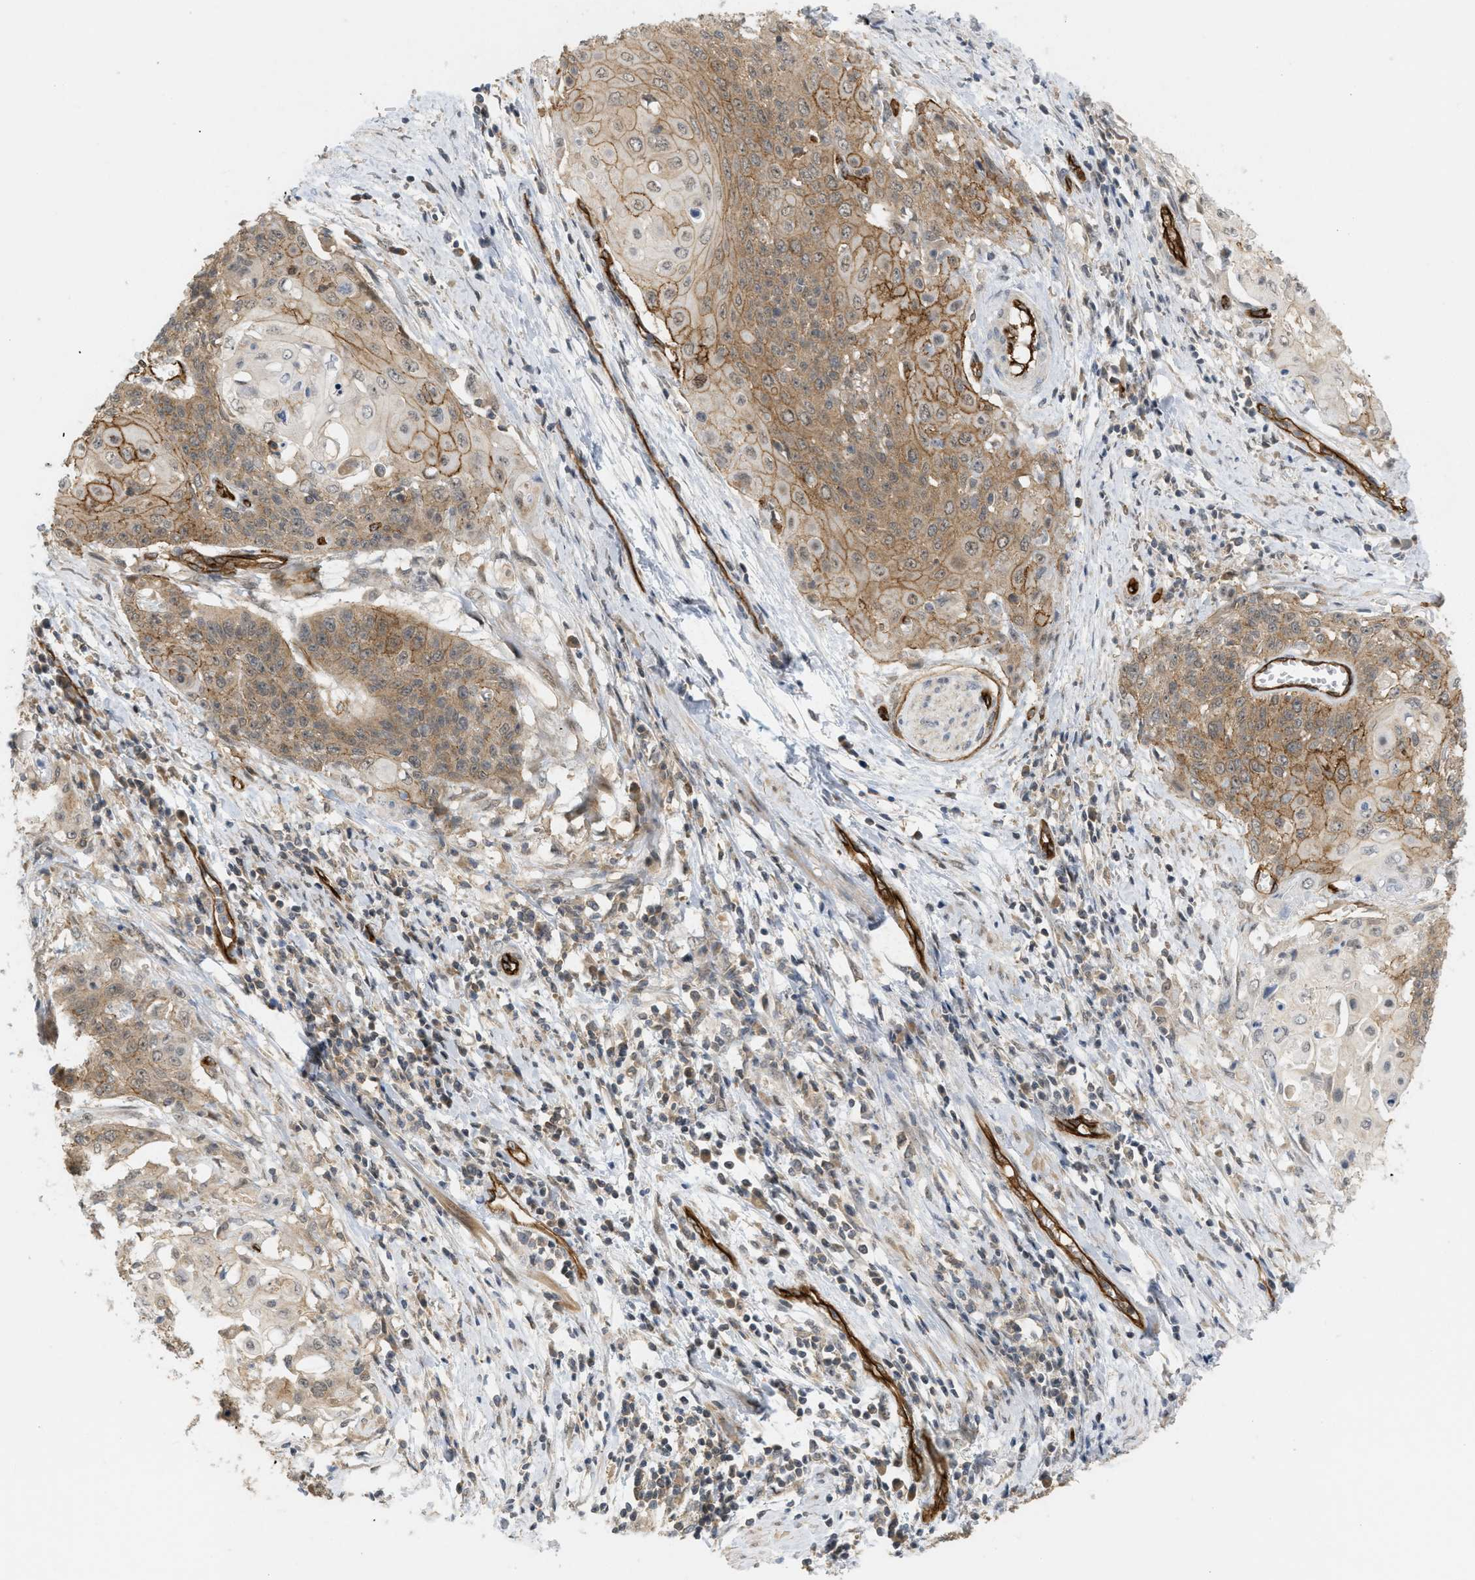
{"staining": {"intensity": "moderate", "quantity": ">75%", "location": "cytoplasmic/membranous"}, "tissue": "cervical cancer", "cell_type": "Tumor cells", "image_type": "cancer", "snomed": [{"axis": "morphology", "description": "Squamous cell carcinoma, NOS"}, {"axis": "topography", "description": "Cervix"}], "caption": "An immunohistochemistry micrograph of tumor tissue is shown. Protein staining in brown labels moderate cytoplasmic/membranous positivity in cervical cancer (squamous cell carcinoma) within tumor cells.", "gene": "PALMD", "patient": {"sex": "female", "age": 39}}